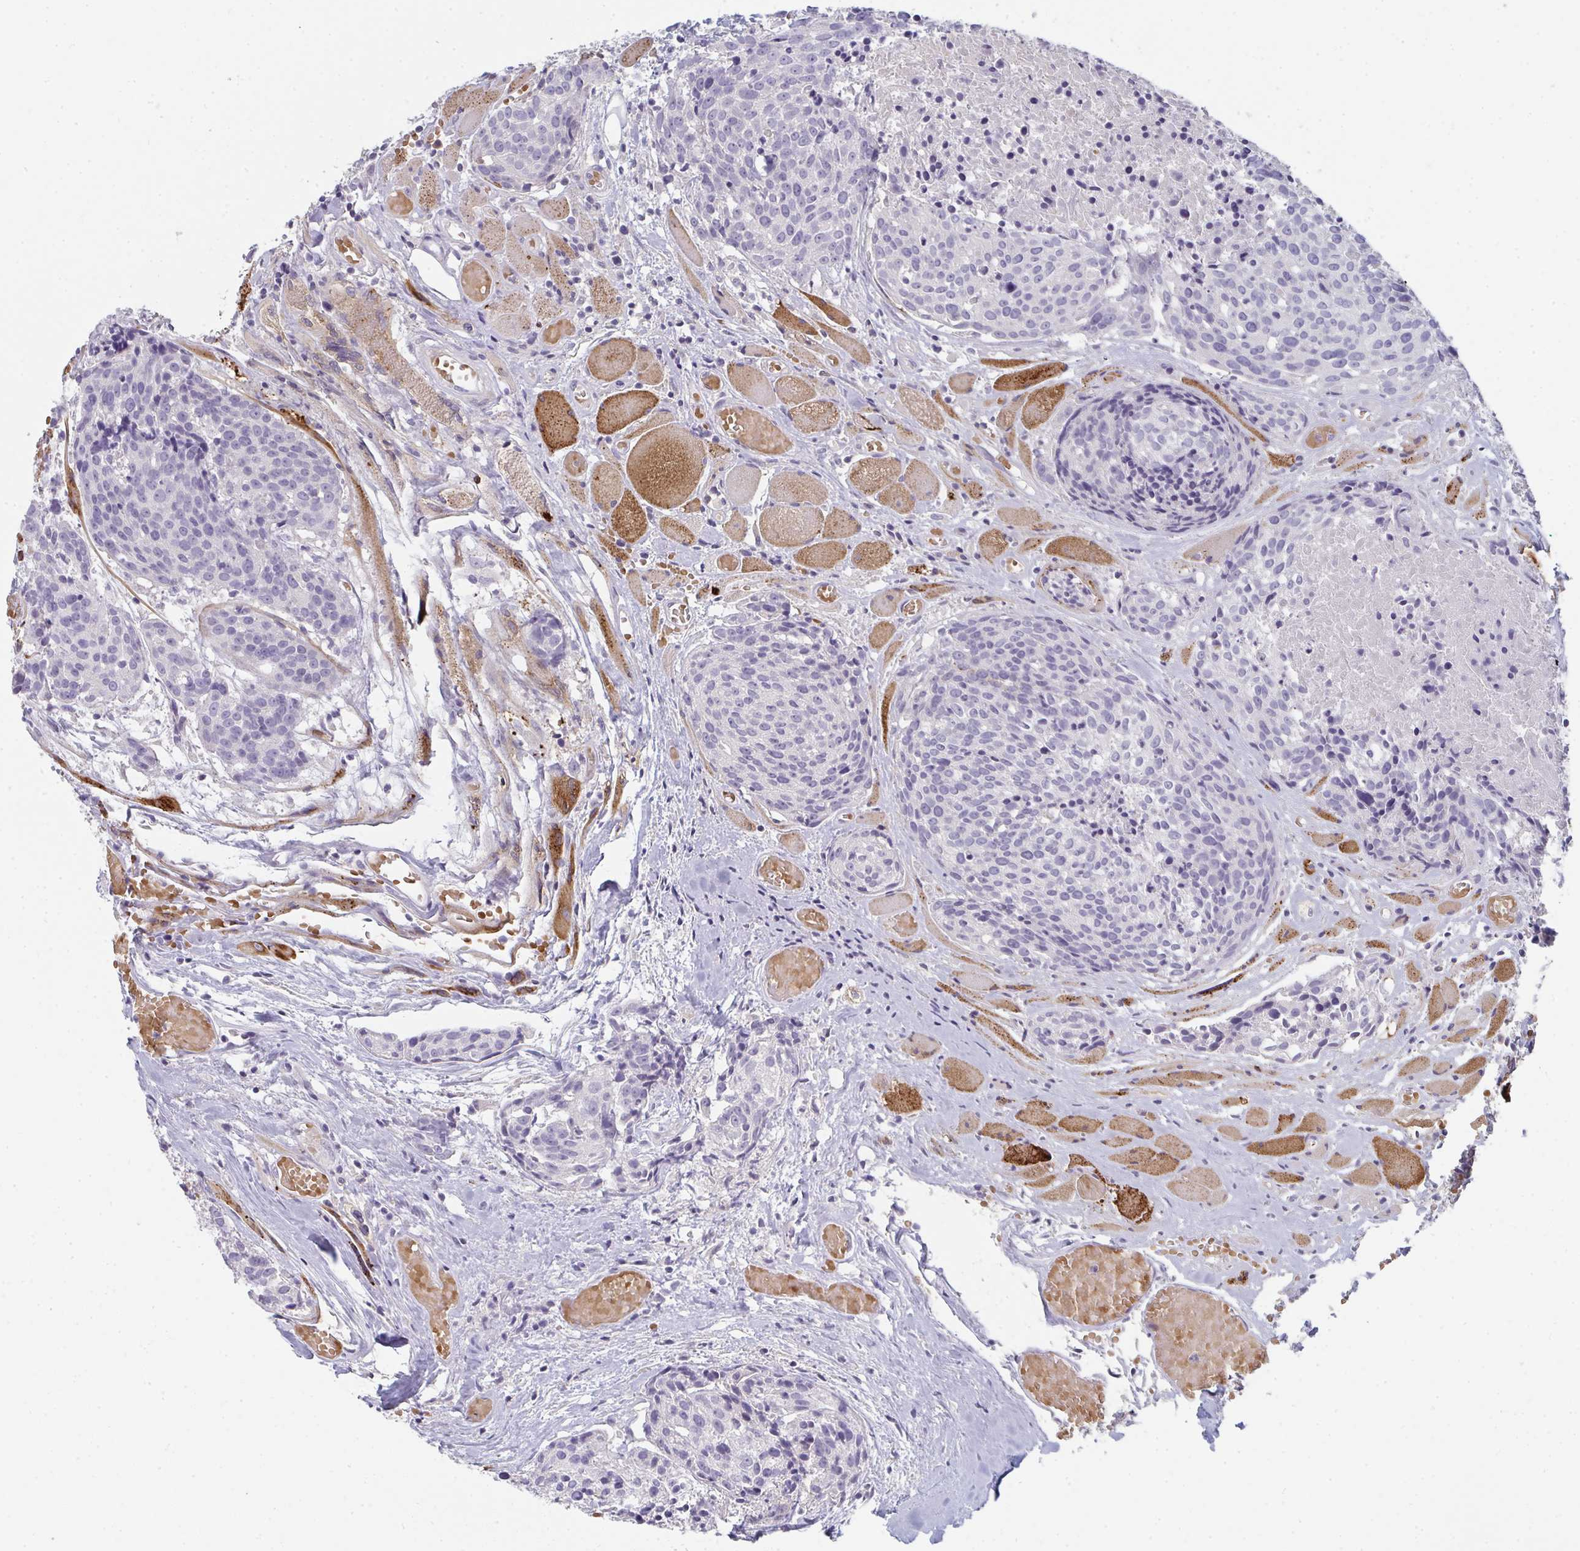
{"staining": {"intensity": "negative", "quantity": "none", "location": "none"}, "tissue": "head and neck cancer", "cell_type": "Tumor cells", "image_type": "cancer", "snomed": [{"axis": "morphology", "description": "Squamous cell carcinoma, NOS"}, {"axis": "topography", "description": "Oral tissue"}, {"axis": "topography", "description": "Head-Neck"}], "caption": "Histopathology image shows no significant protein staining in tumor cells of head and neck cancer.", "gene": "SHB", "patient": {"sex": "male", "age": 64}}